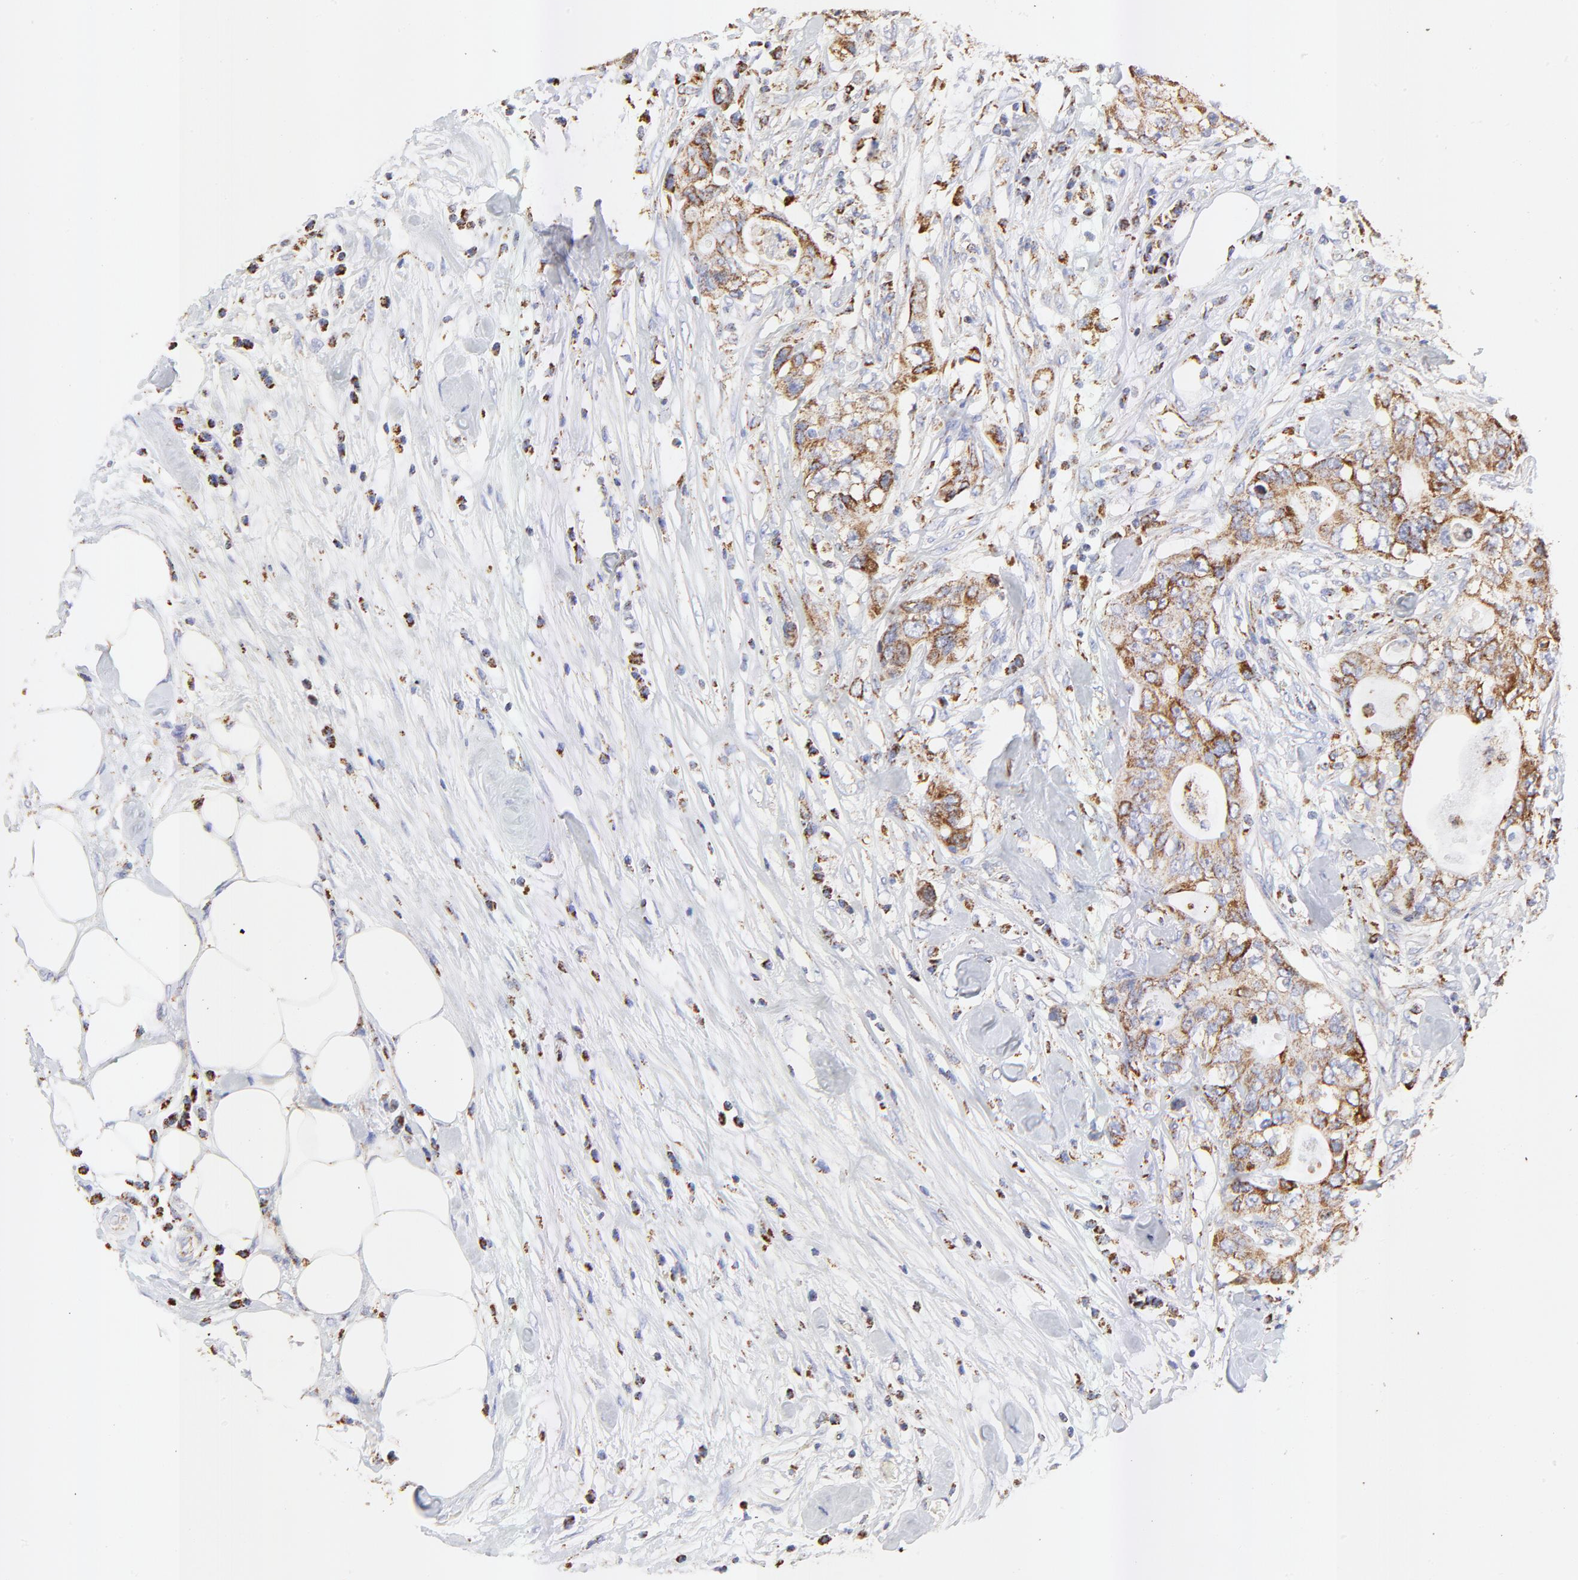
{"staining": {"intensity": "moderate", "quantity": ">75%", "location": "cytoplasmic/membranous"}, "tissue": "colorectal cancer", "cell_type": "Tumor cells", "image_type": "cancer", "snomed": [{"axis": "morphology", "description": "Adenocarcinoma, NOS"}, {"axis": "topography", "description": "Rectum"}], "caption": "Human colorectal cancer (adenocarcinoma) stained with a protein marker demonstrates moderate staining in tumor cells.", "gene": "COX4I1", "patient": {"sex": "female", "age": 57}}